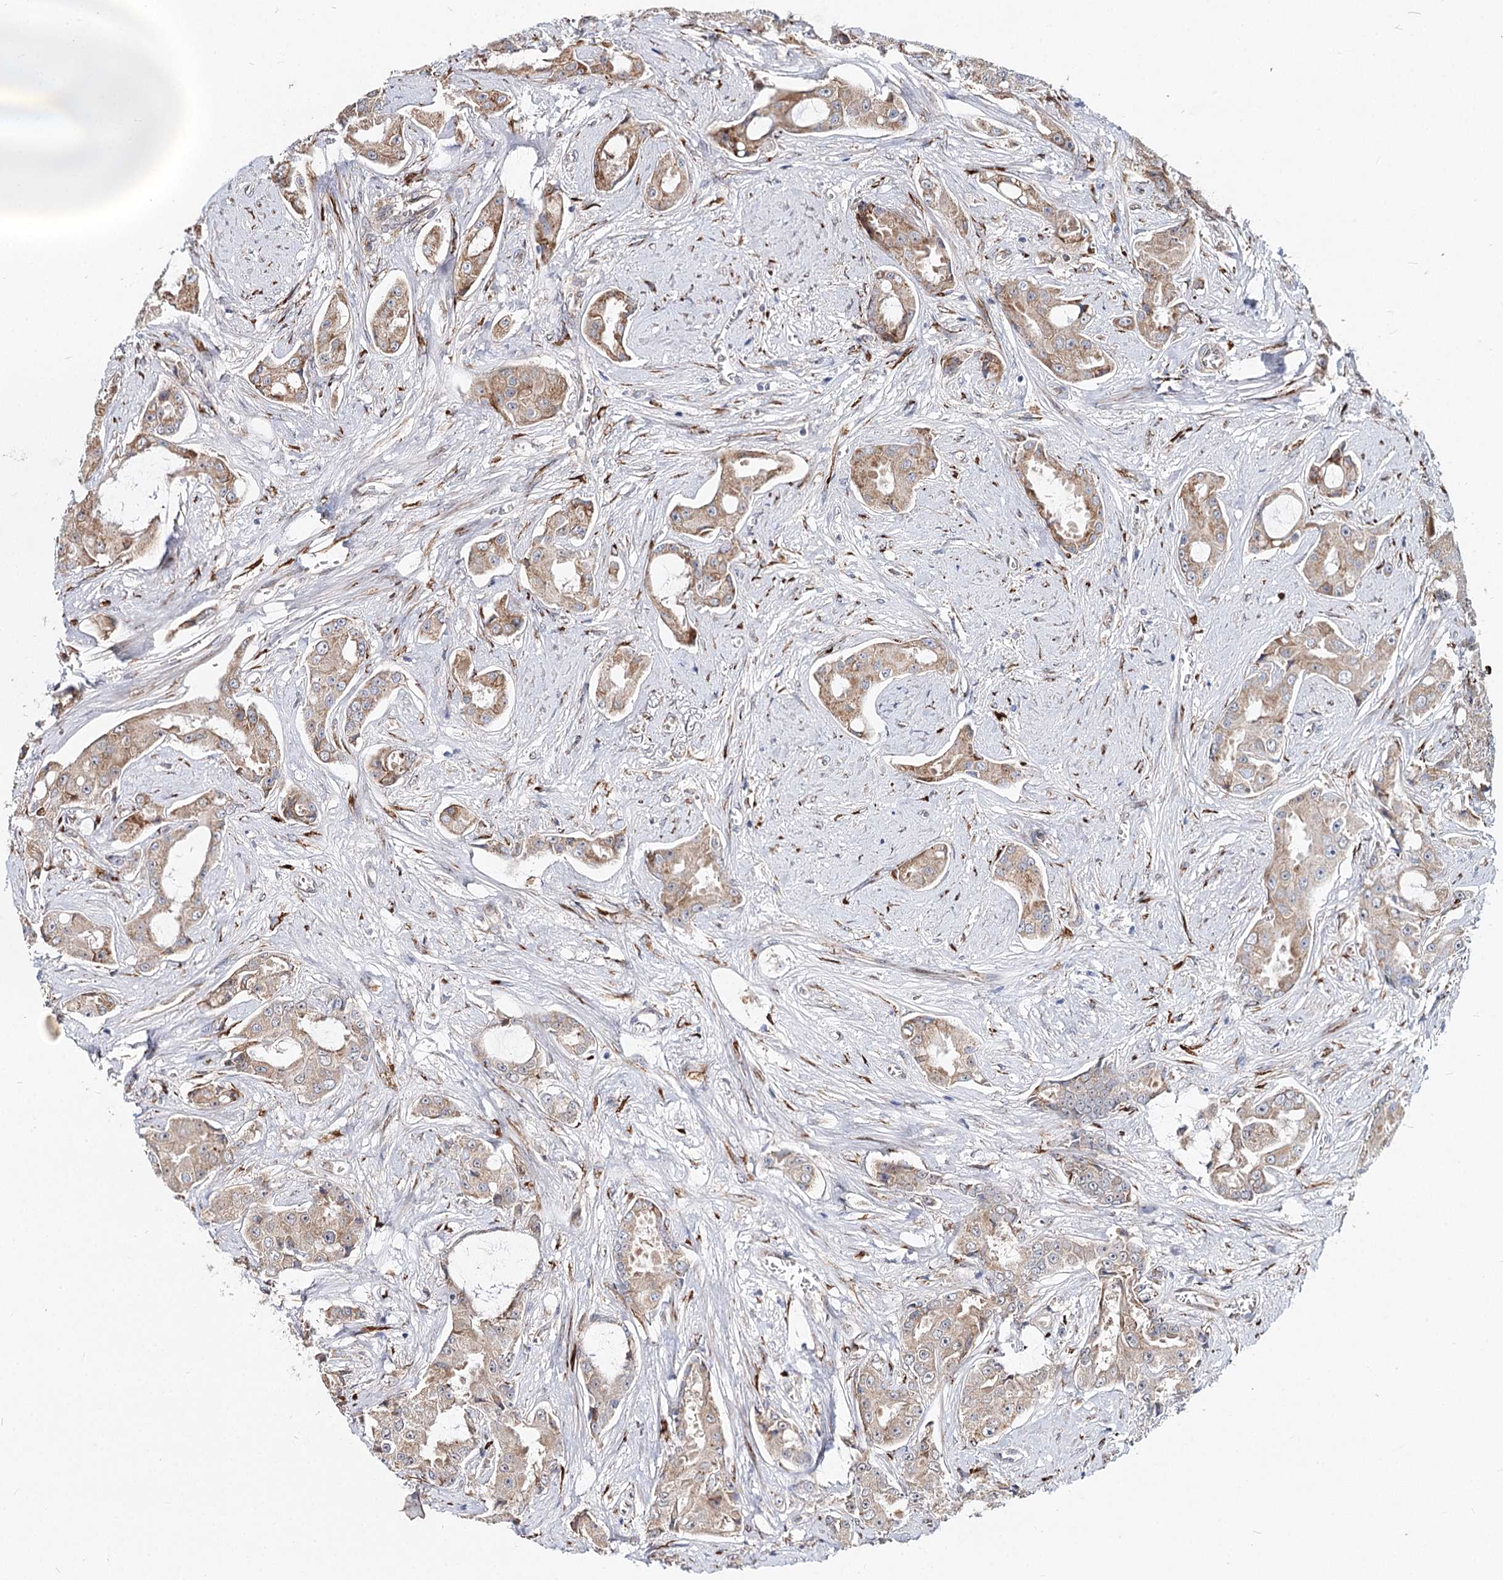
{"staining": {"intensity": "moderate", "quantity": ">75%", "location": "cytoplasmic/membranous"}, "tissue": "prostate cancer", "cell_type": "Tumor cells", "image_type": "cancer", "snomed": [{"axis": "morphology", "description": "Adenocarcinoma, High grade"}, {"axis": "topography", "description": "Prostate"}], "caption": "Immunohistochemistry staining of high-grade adenocarcinoma (prostate), which displays medium levels of moderate cytoplasmic/membranous expression in approximately >75% of tumor cells indicating moderate cytoplasmic/membranous protein positivity. The staining was performed using DAB (brown) for protein detection and nuclei were counterstained in hematoxylin (blue).", "gene": "SPART", "patient": {"sex": "male", "age": 73}}